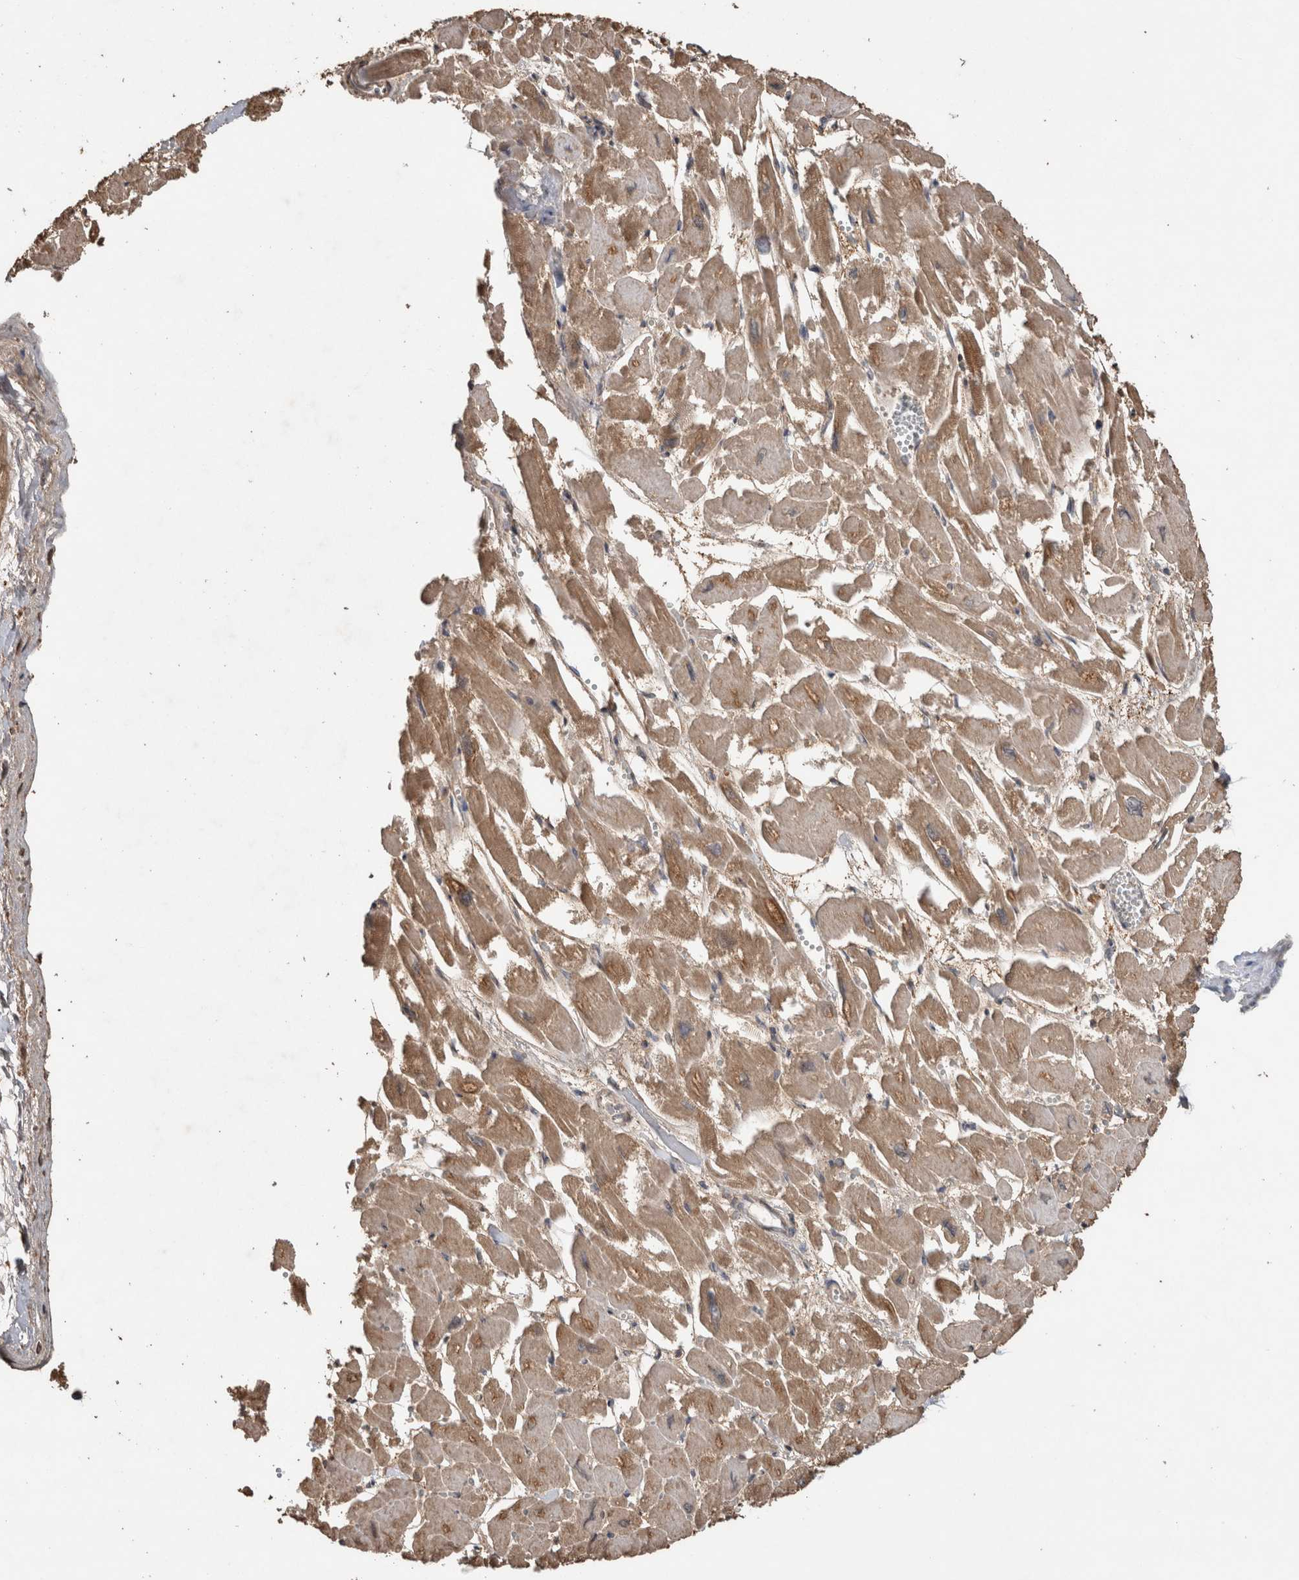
{"staining": {"intensity": "moderate", "quantity": ">75%", "location": "cytoplasmic/membranous"}, "tissue": "heart muscle", "cell_type": "Cardiomyocytes", "image_type": "normal", "snomed": [{"axis": "morphology", "description": "Normal tissue, NOS"}, {"axis": "topography", "description": "Heart"}], "caption": "The immunohistochemical stain labels moderate cytoplasmic/membranous positivity in cardiomyocytes of unremarkable heart muscle. The staining was performed using DAB to visualize the protein expression in brown, while the nuclei were stained in blue with hematoxylin (Magnification: 20x).", "gene": "TRIM5", "patient": {"sex": "male", "age": 54}}